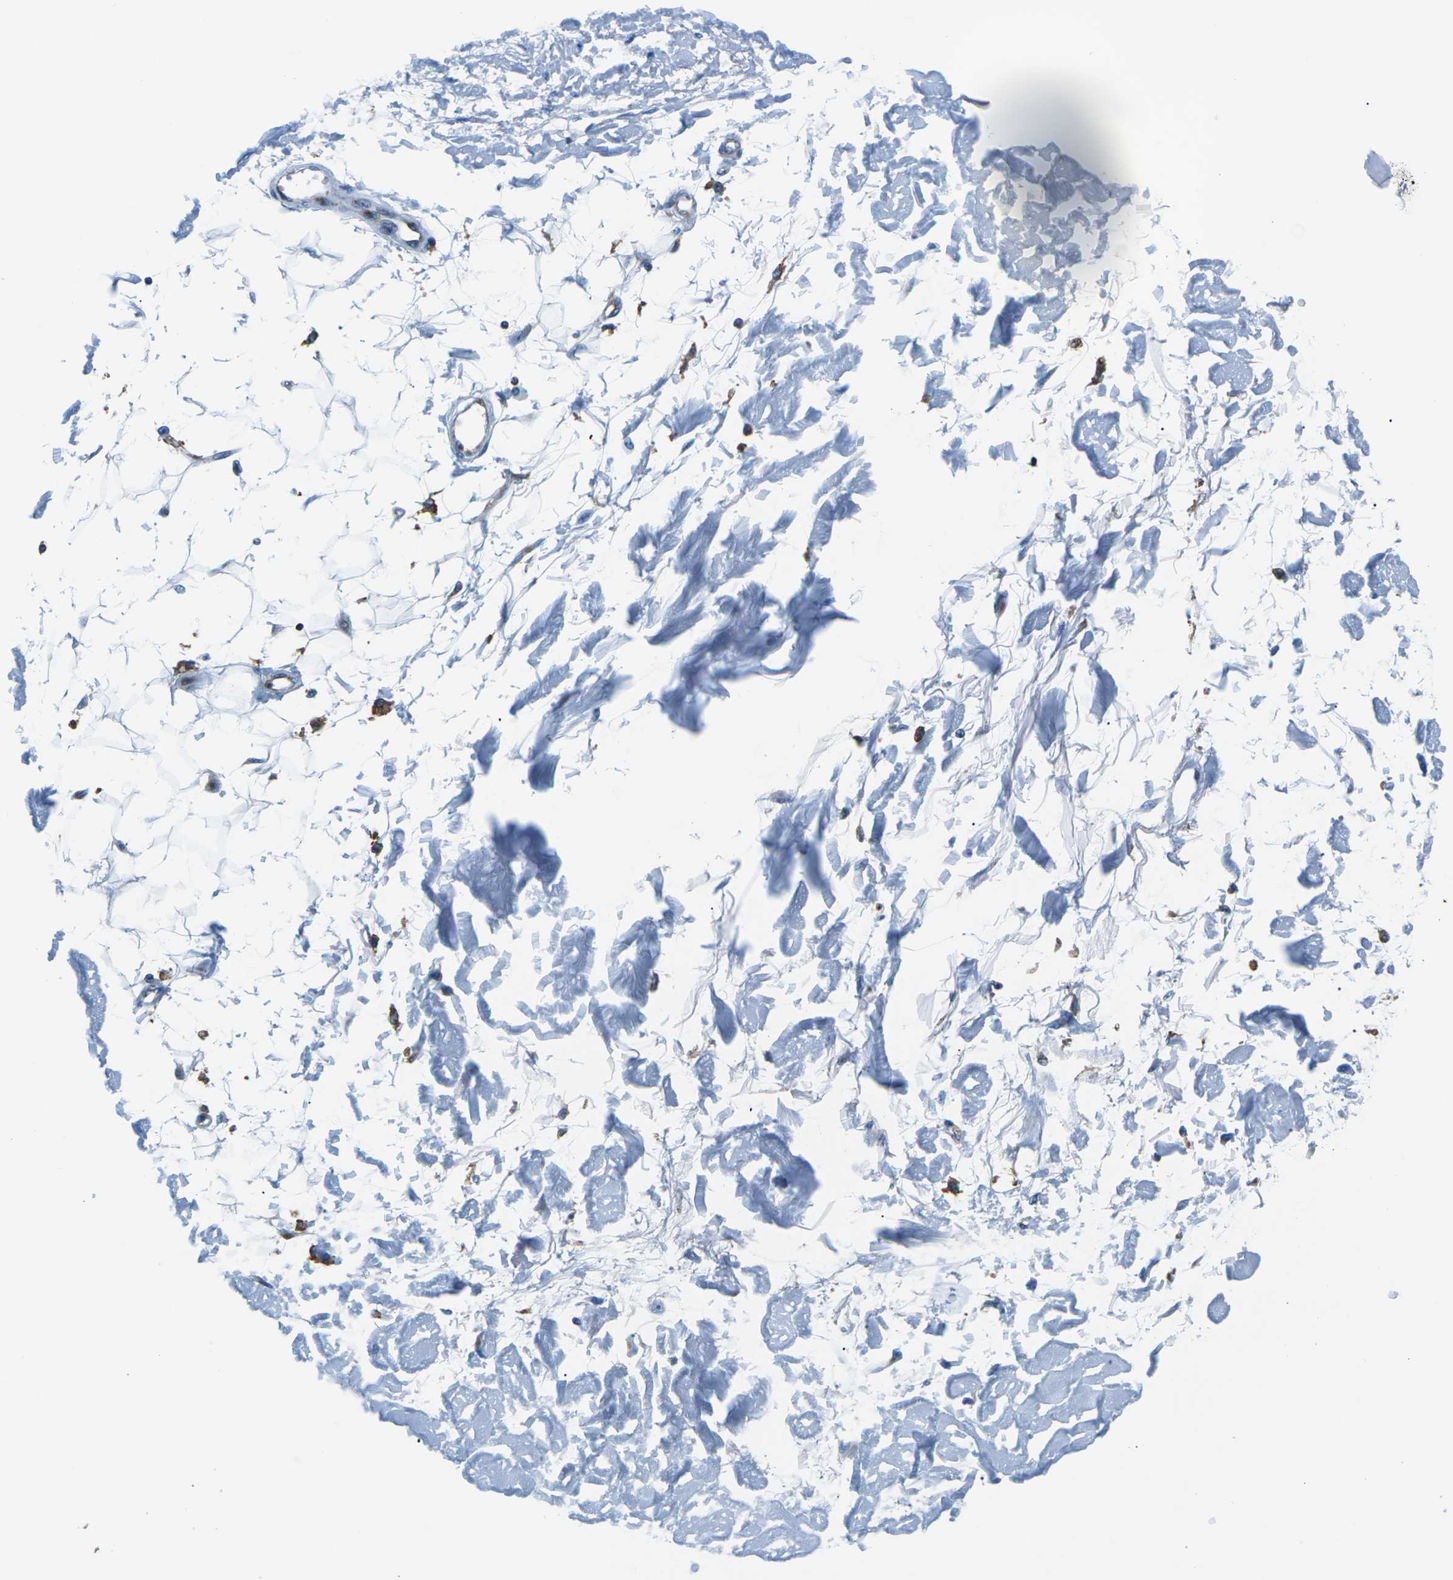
{"staining": {"intensity": "negative", "quantity": "none", "location": "none"}, "tissue": "adipose tissue", "cell_type": "Adipocytes", "image_type": "normal", "snomed": [{"axis": "morphology", "description": "Squamous cell carcinoma, NOS"}, {"axis": "topography", "description": "Skin"}], "caption": "There is no significant positivity in adipocytes of adipose tissue. (DAB immunohistochemistry with hematoxylin counter stain).", "gene": "SOCS4", "patient": {"sex": "male", "age": 83}}